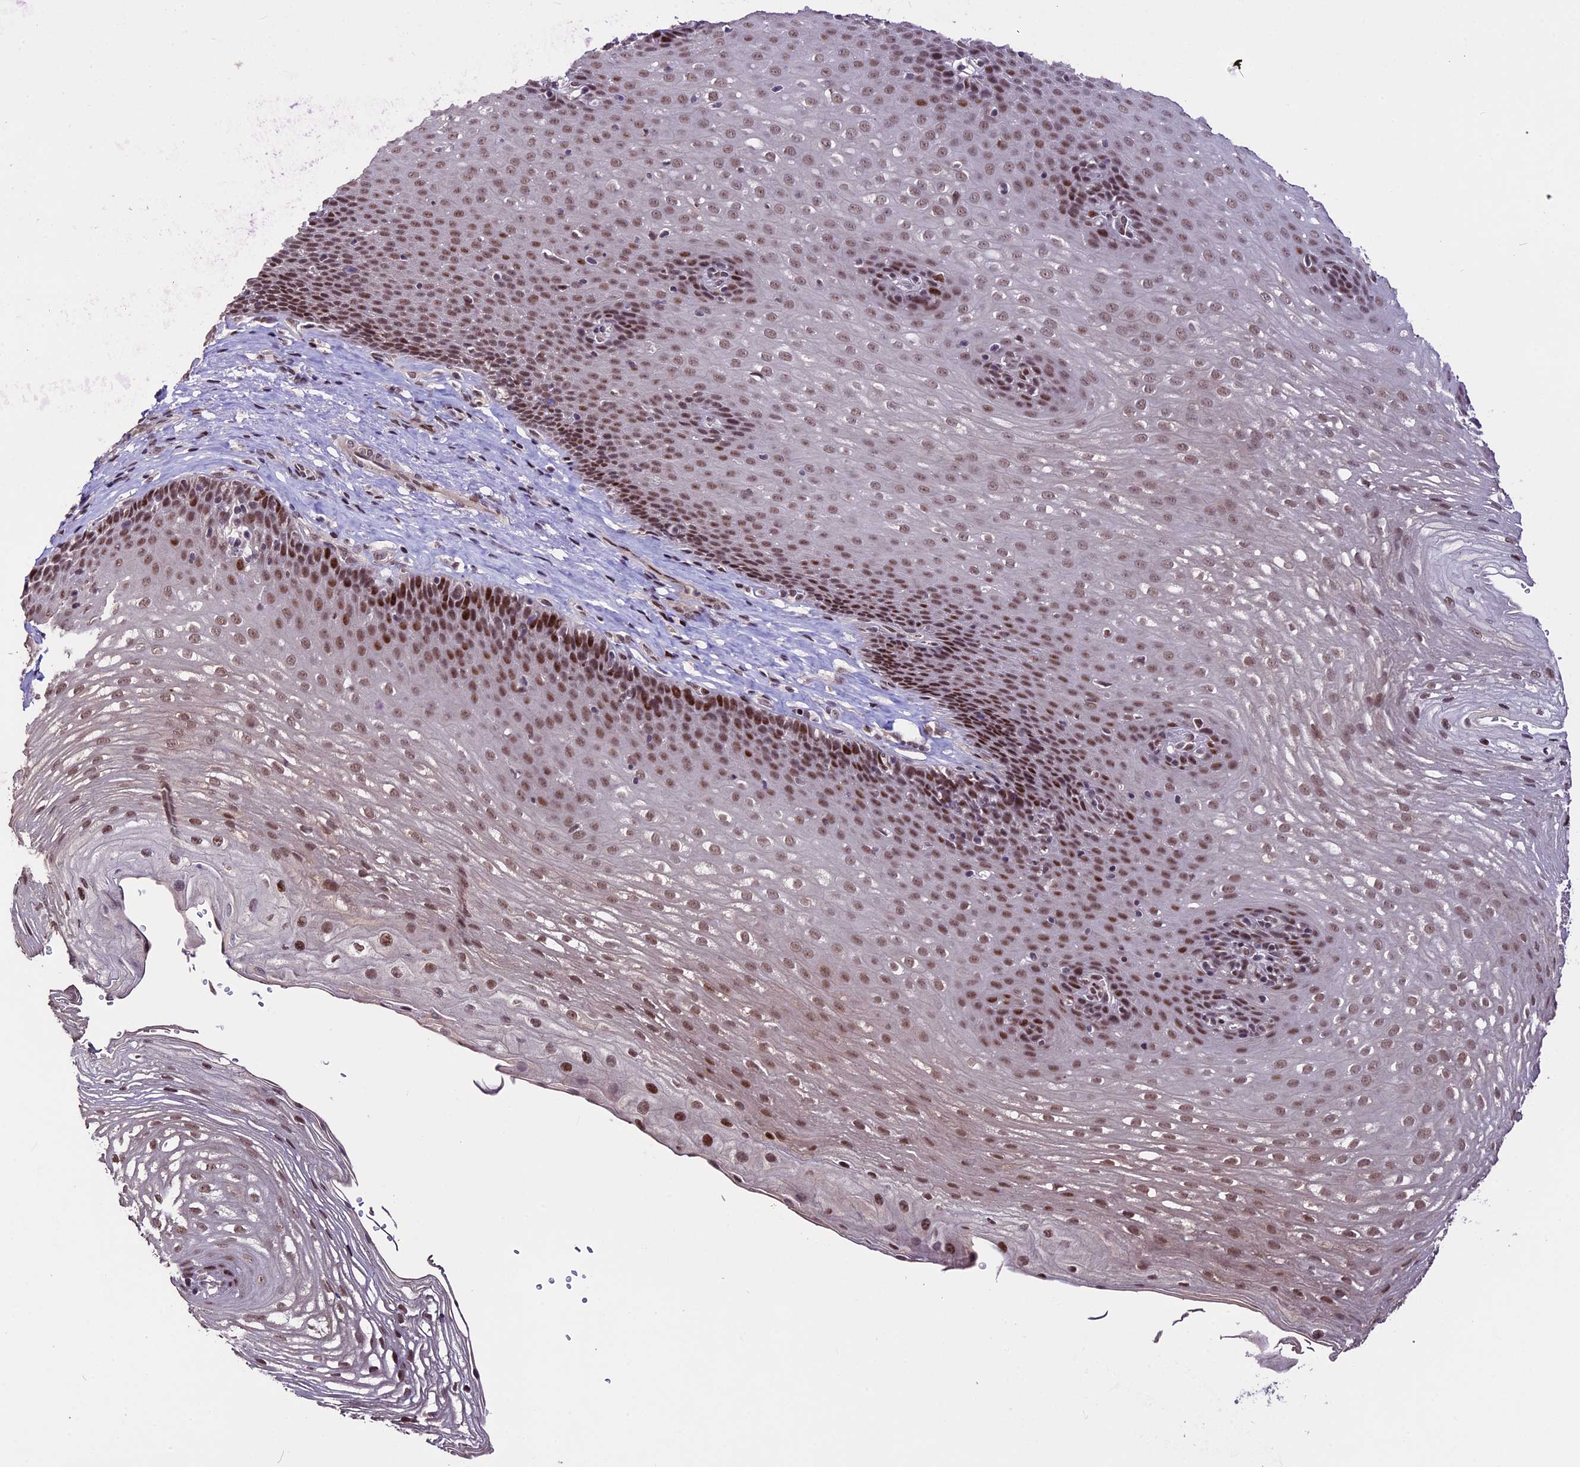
{"staining": {"intensity": "strong", "quantity": ">75%", "location": "nuclear"}, "tissue": "esophagus", "cell_type": "Squamous epithelial cells", "image_type": "normal", "snomed": [{"axis": "morphology", "description": "Normal tissue, NOS"}, {"axis": "topography", "description": "Esophagus"}], "caption": "A high-resolution photomicrograph shows IHC staining of normal esophagus, which displays strong nuclear positivity in about >75% of squamous epithelial cells.", "gene": "TCP11L2", "patient": {"sex": "female", "age": 66}}